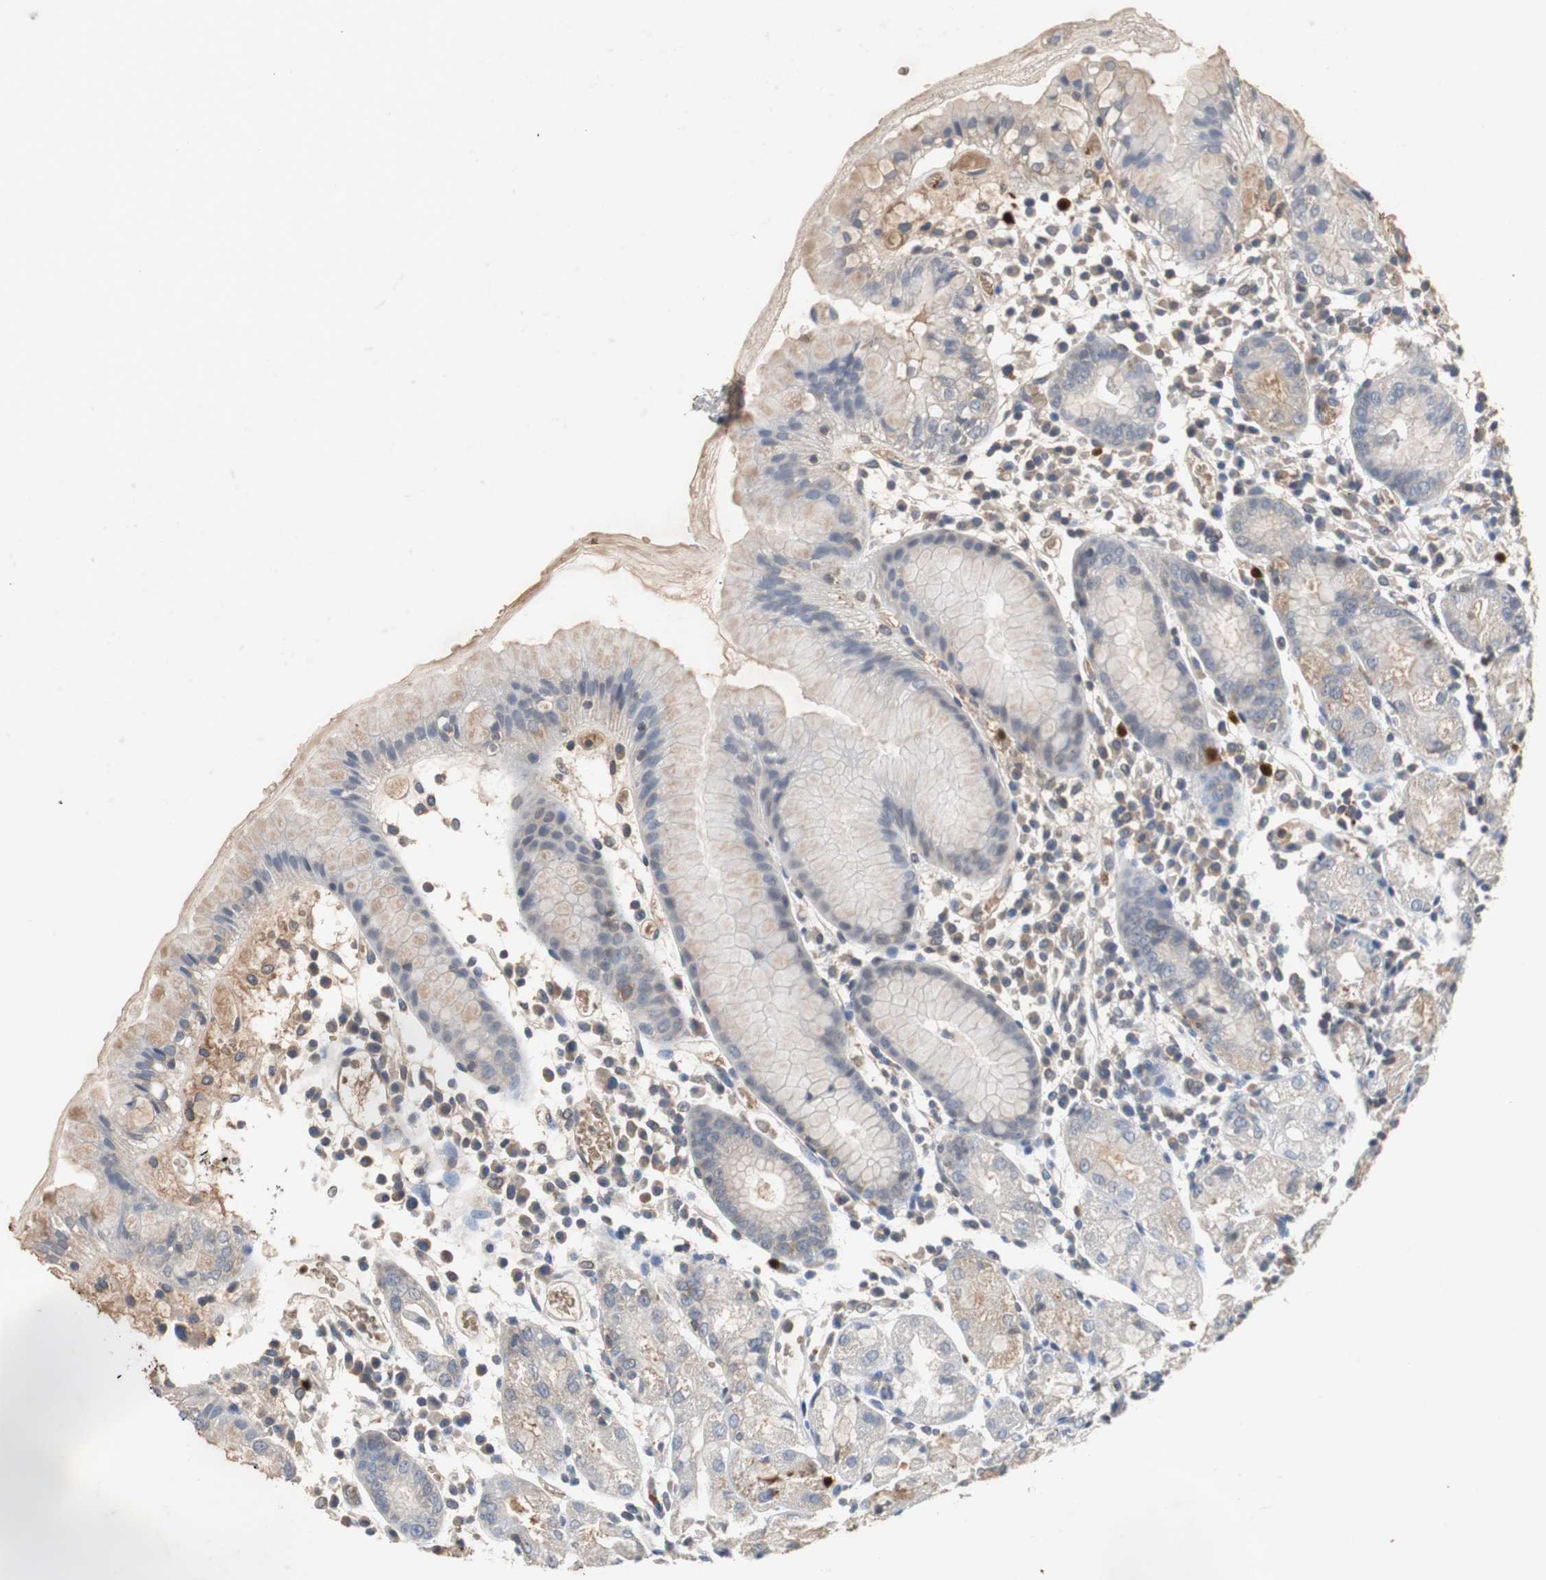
{"staining": {"intensity": "moderate", "quantity": "<25%", "location": "cytoplasmic/membranous"}, "tissue": "stomach", "cell_type": "Glandular cells", "image_type": "normal", "snomed": [{"axis": "morphology", "description": "Normal tissue, NOS"}, {"axis": "topography", "description": "Stomach"}, {"axis": "topography", "description": "Stomach, lower"}], "caption": "Approximately <25% of glandular cells in normal stomach reveal moderate cytoplasmic/membranous protein staining as visualized by brown immunohistochemical staining.", "gene": "CALB2", "patient": {"sex": "female", "age": 75}}